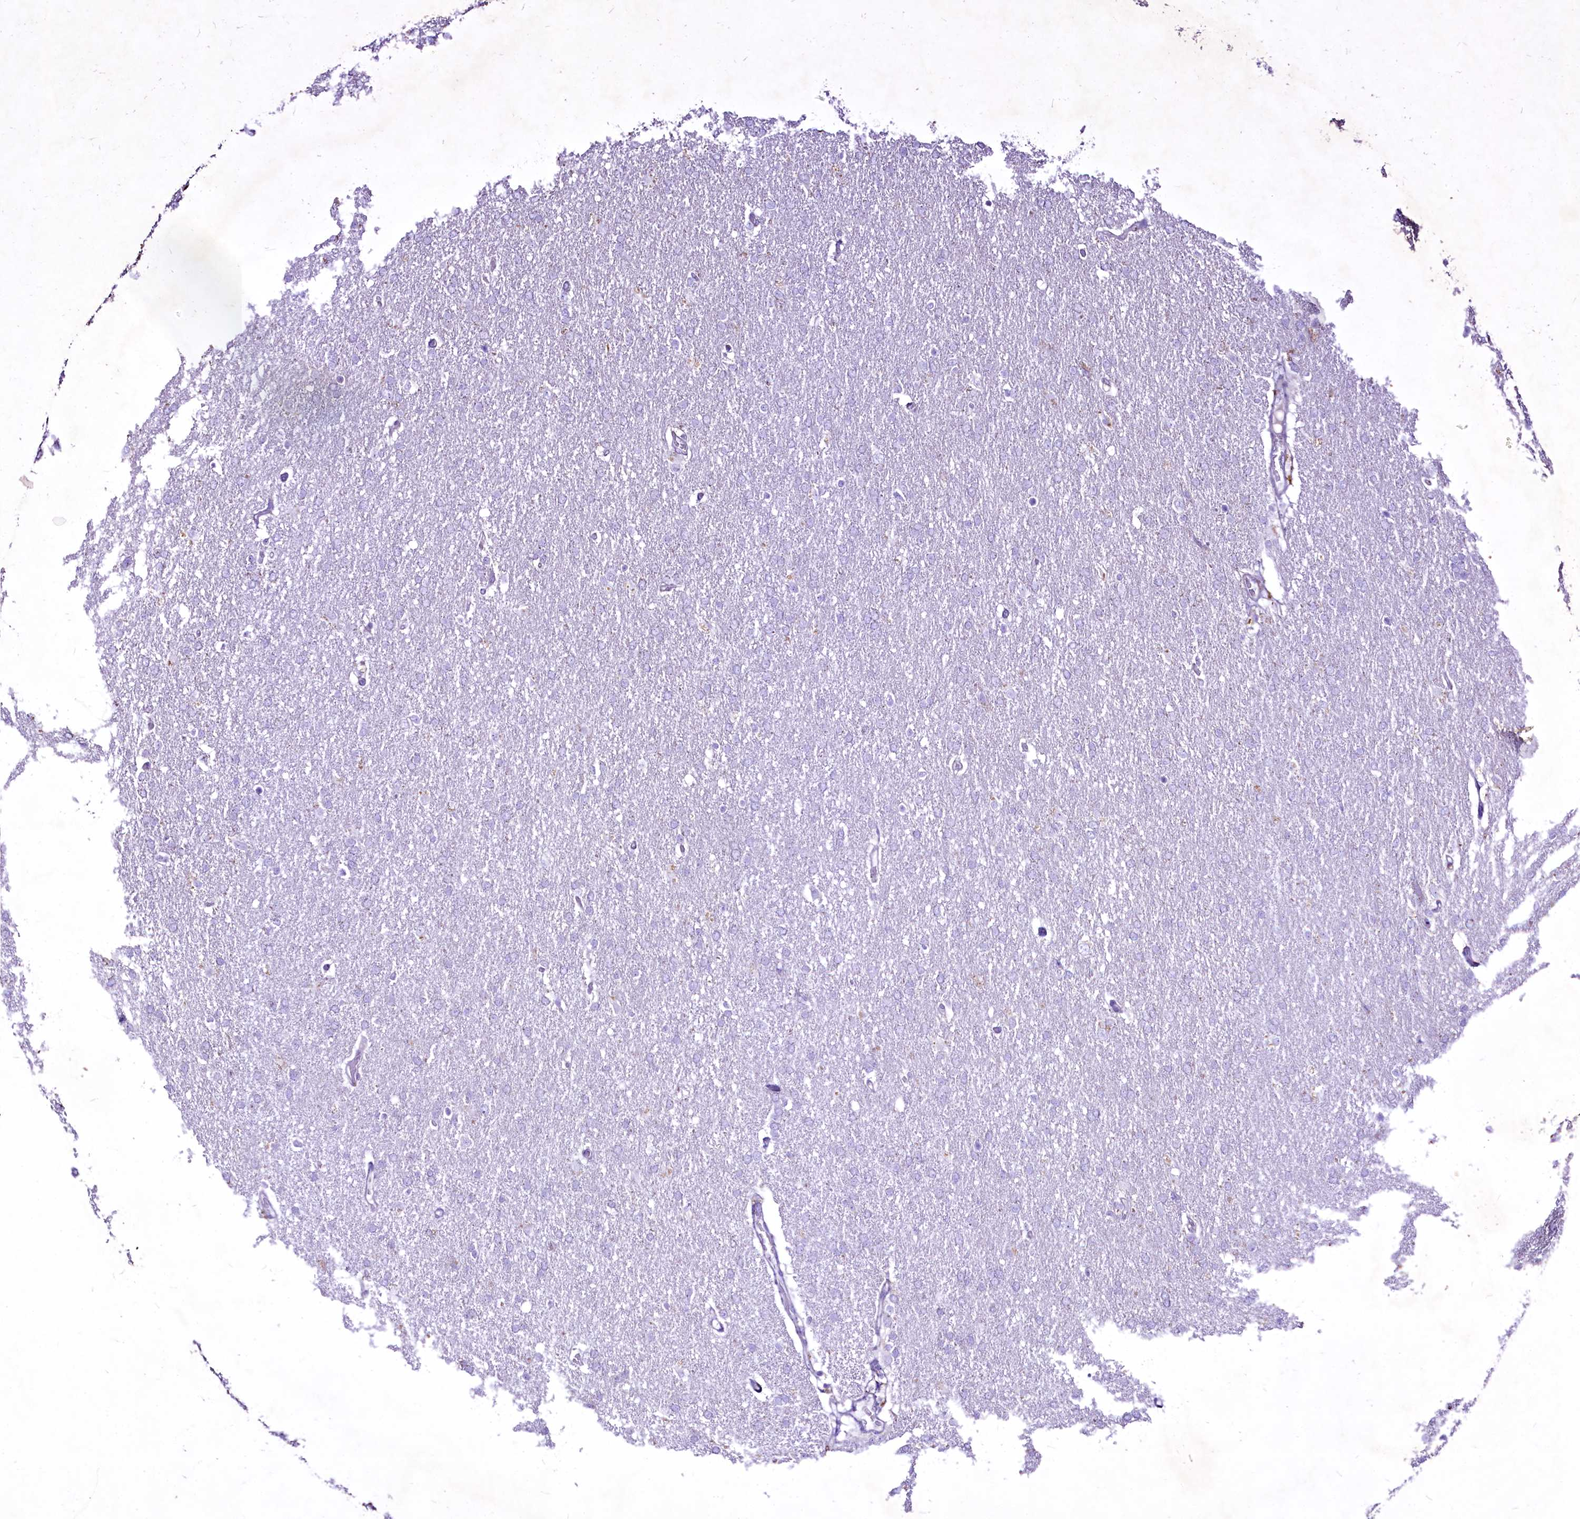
{"staining": {"intensity": "negative", "quantity": "none", "location": "none"}, "tissue": "glioma", "cell_type": "Tumor cells", "image_type": "cancer", "snomed": [{"axis": "morphology", "description": "Glioma, malignant, High grade"}, {"axis": "topography", "description": "Brain"}], "caption": "Tumor cells are negative for protein expression in human malignant glioma (high-grade). Brightfield microscopy of immunohistochemistry stained with DAB (brown) and hematoxylin (blue), captured at high magnification.", "gene": "FAM209B", "patient": {"sex": "male", "age": 72}}